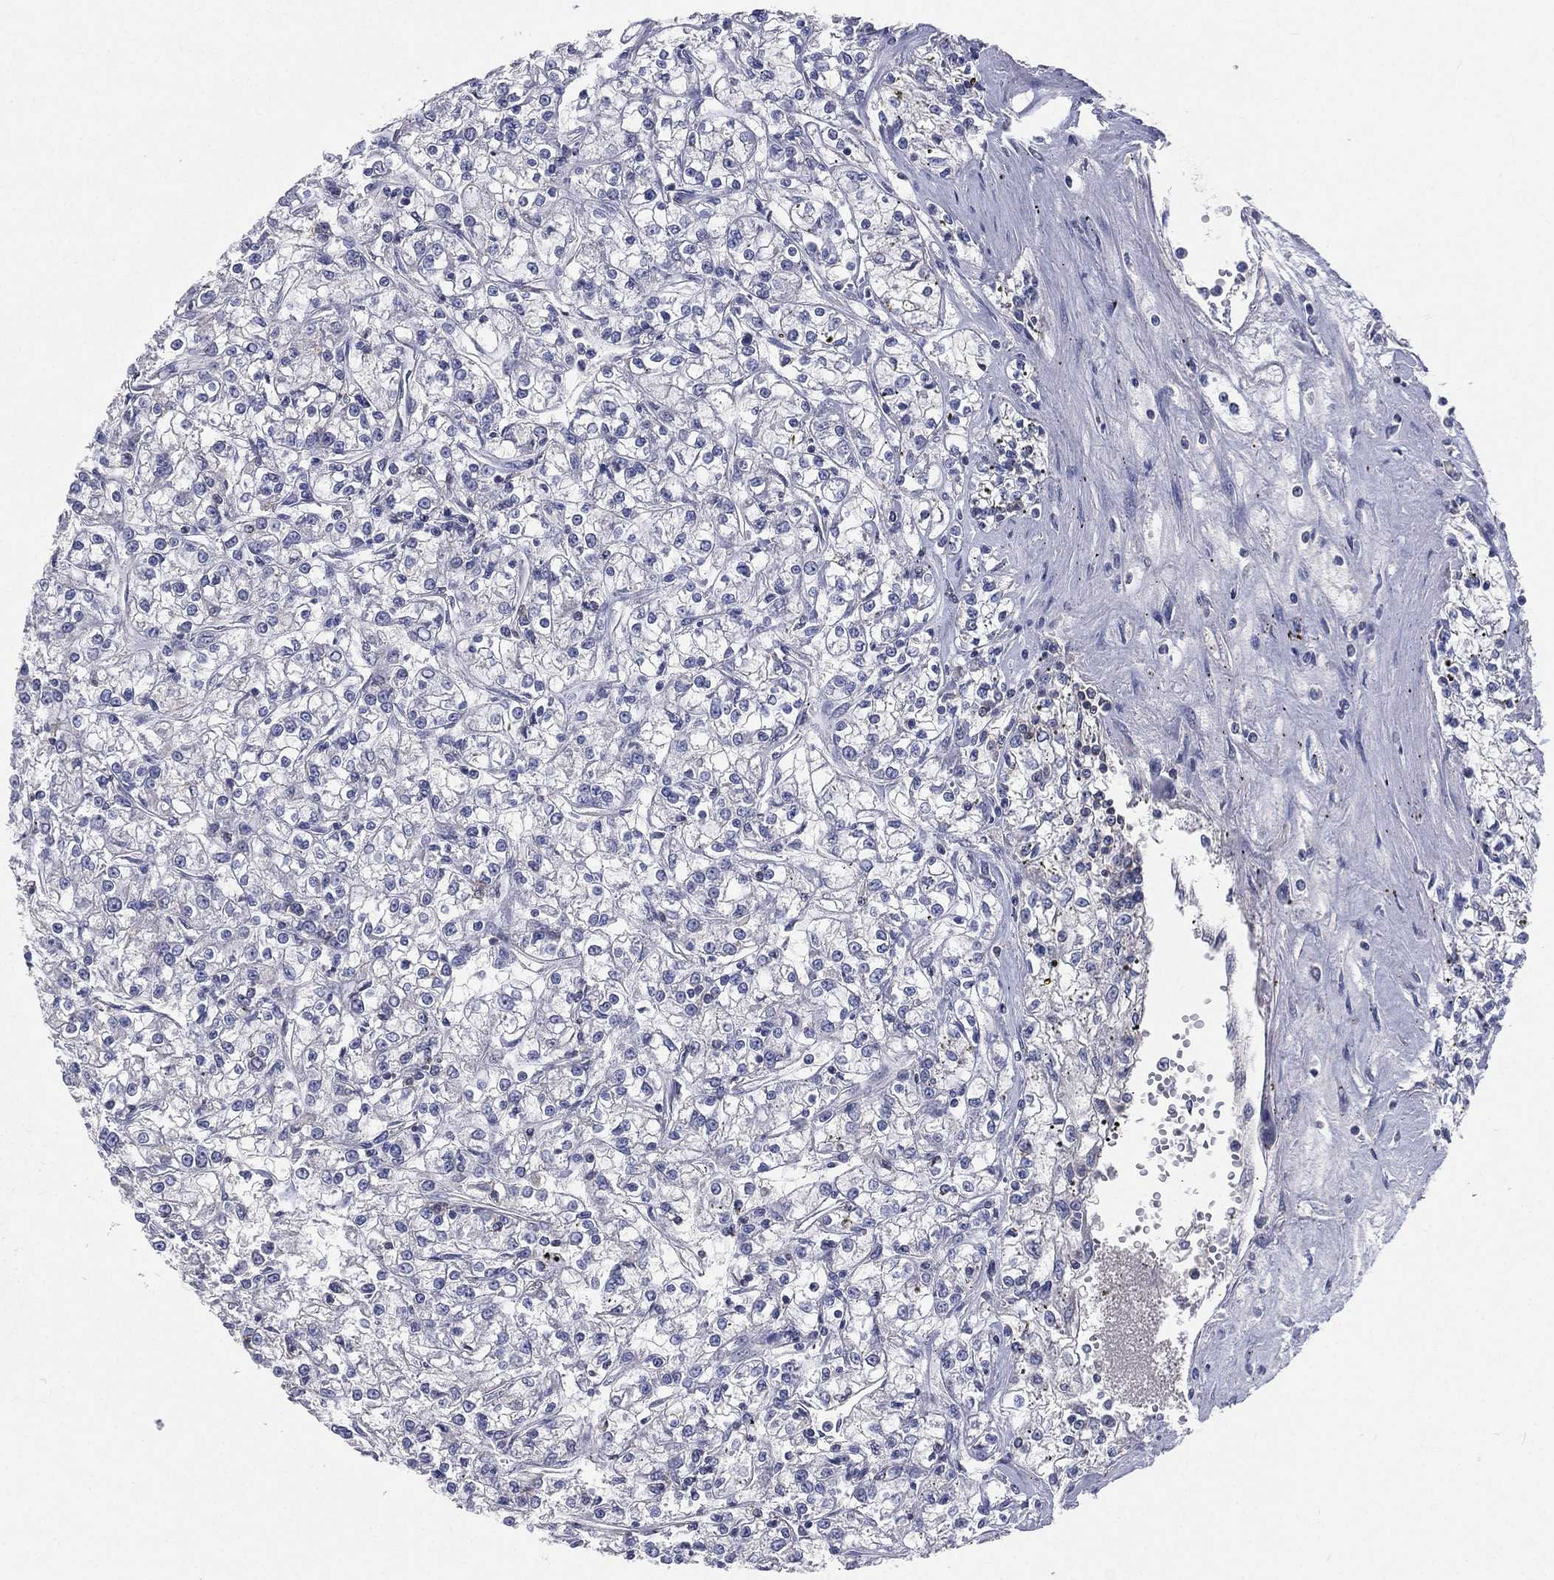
{"staining": {"intensity": "negative", "quantity": "none", "location": "none"}, "tissue": "renal cancer", "cell_type": "Tumor cells", "image_type": "cancer", "snomed": [{"axis": "morphology", "description": "Adenocarcinoma, NOS"}, {"axis": "topography", "description": "Kidney"}], "caption": "A micrograph of adenocarcinoma (renal) stained for a protein displays no brown staining in tumor cells. (Immunohistochemistry, brightfield microscopy, high magnification).", "gene": "CD3D", "patient": {"sex": "female", "age": 59}}